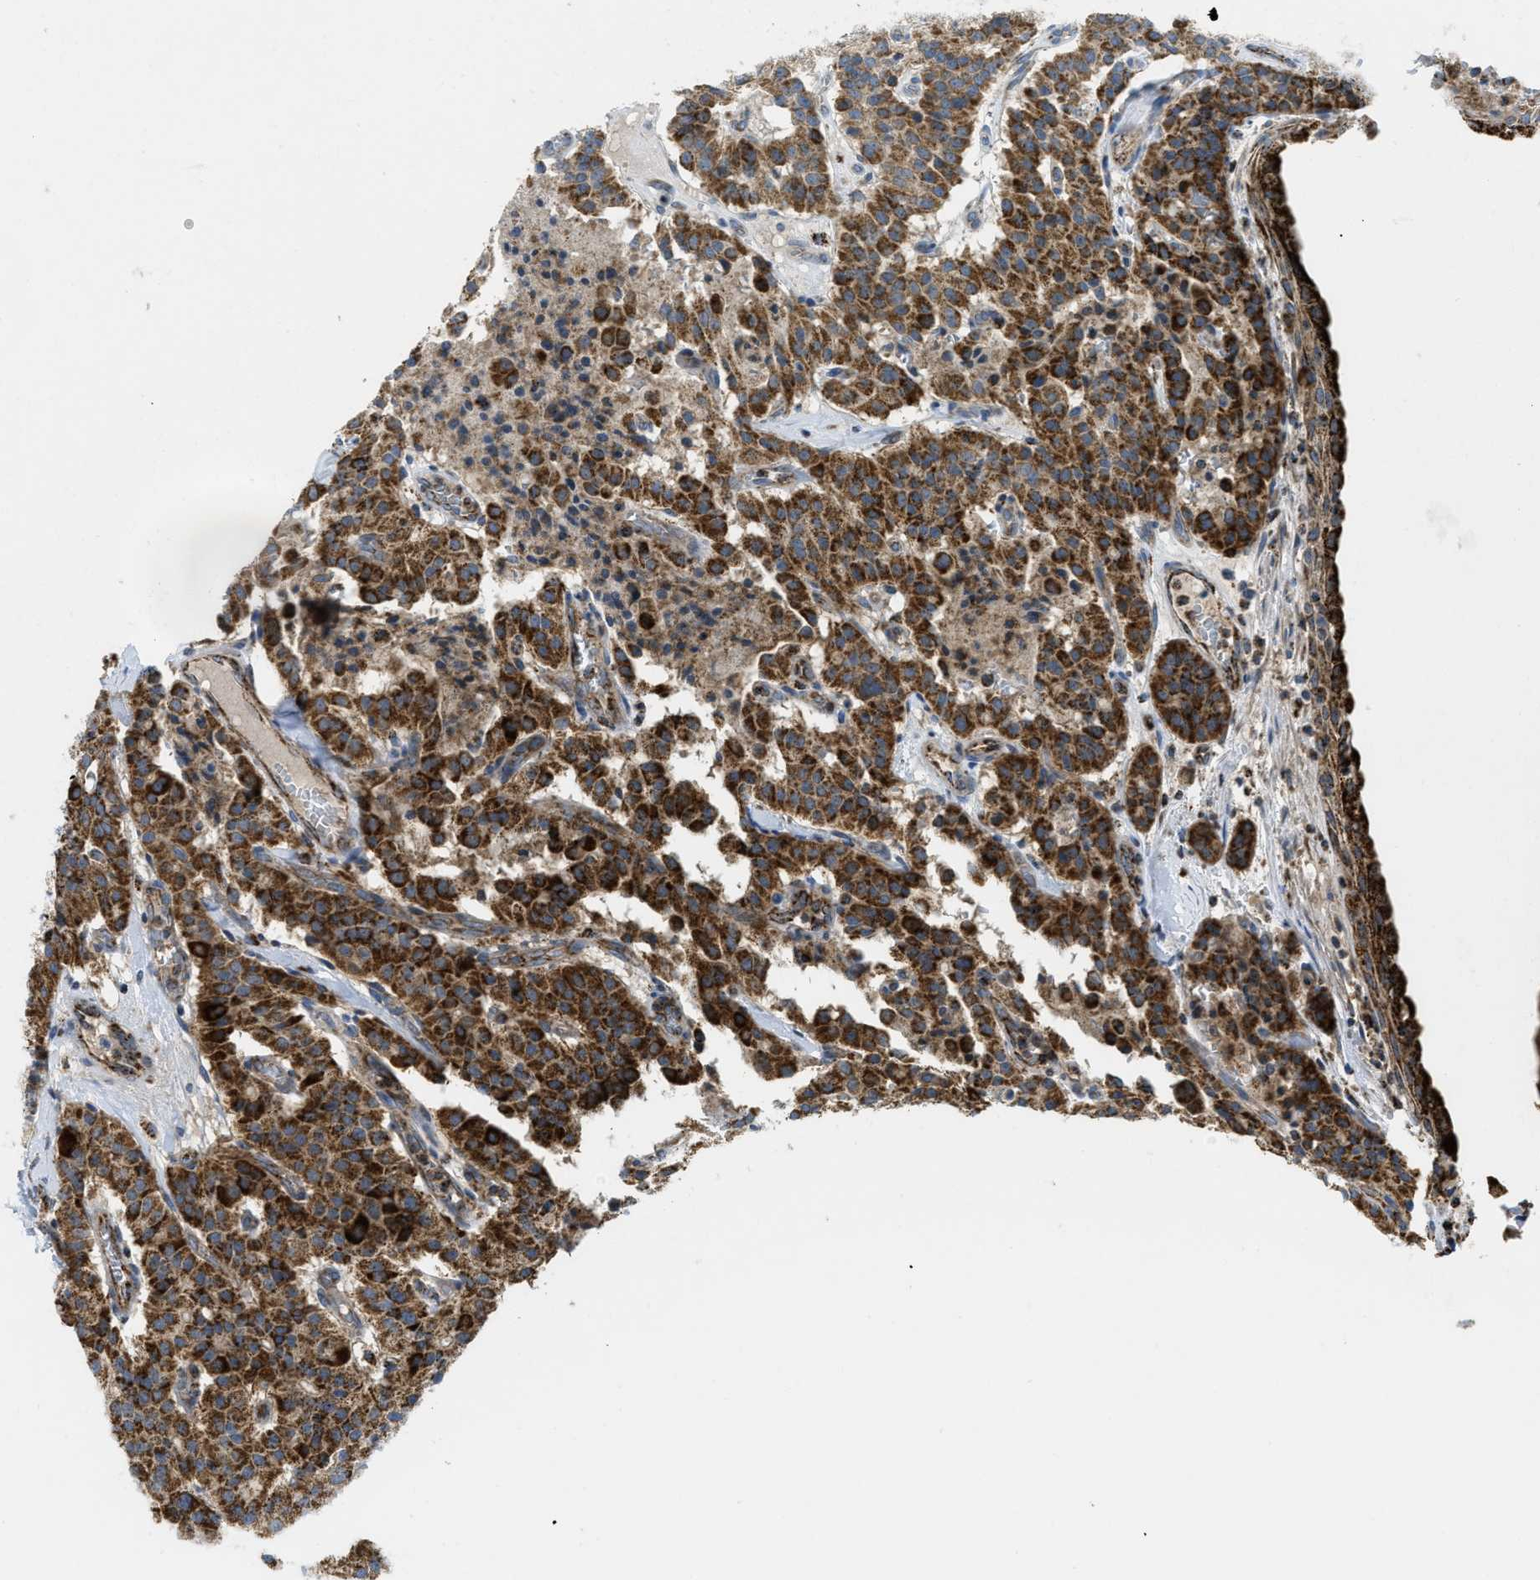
{"staining": {"intensity": "strong", "quantity": ">75%", "location": "cytoplasmic/membranous"}, "tissue": "carcinoid", "cell_type": "Tumor cells", "image_type": "cancer", "snomed": [{"axis": "morphology", "description": "Carcinoid, malignant, NOS"}, {"axis": "topography", "description": "Lung"}], "caption": "This histopathology image demonstrates malignant carcinoid stained with immunohistochemistry (IHC) to label a protein in brown. The cytoplasmic/membranous of tumor cells show strong positivity for the protein. Nuclei are counter-stained blue.", "gene": "SQOR", "patient": {"sex": "male", "age": 30}}